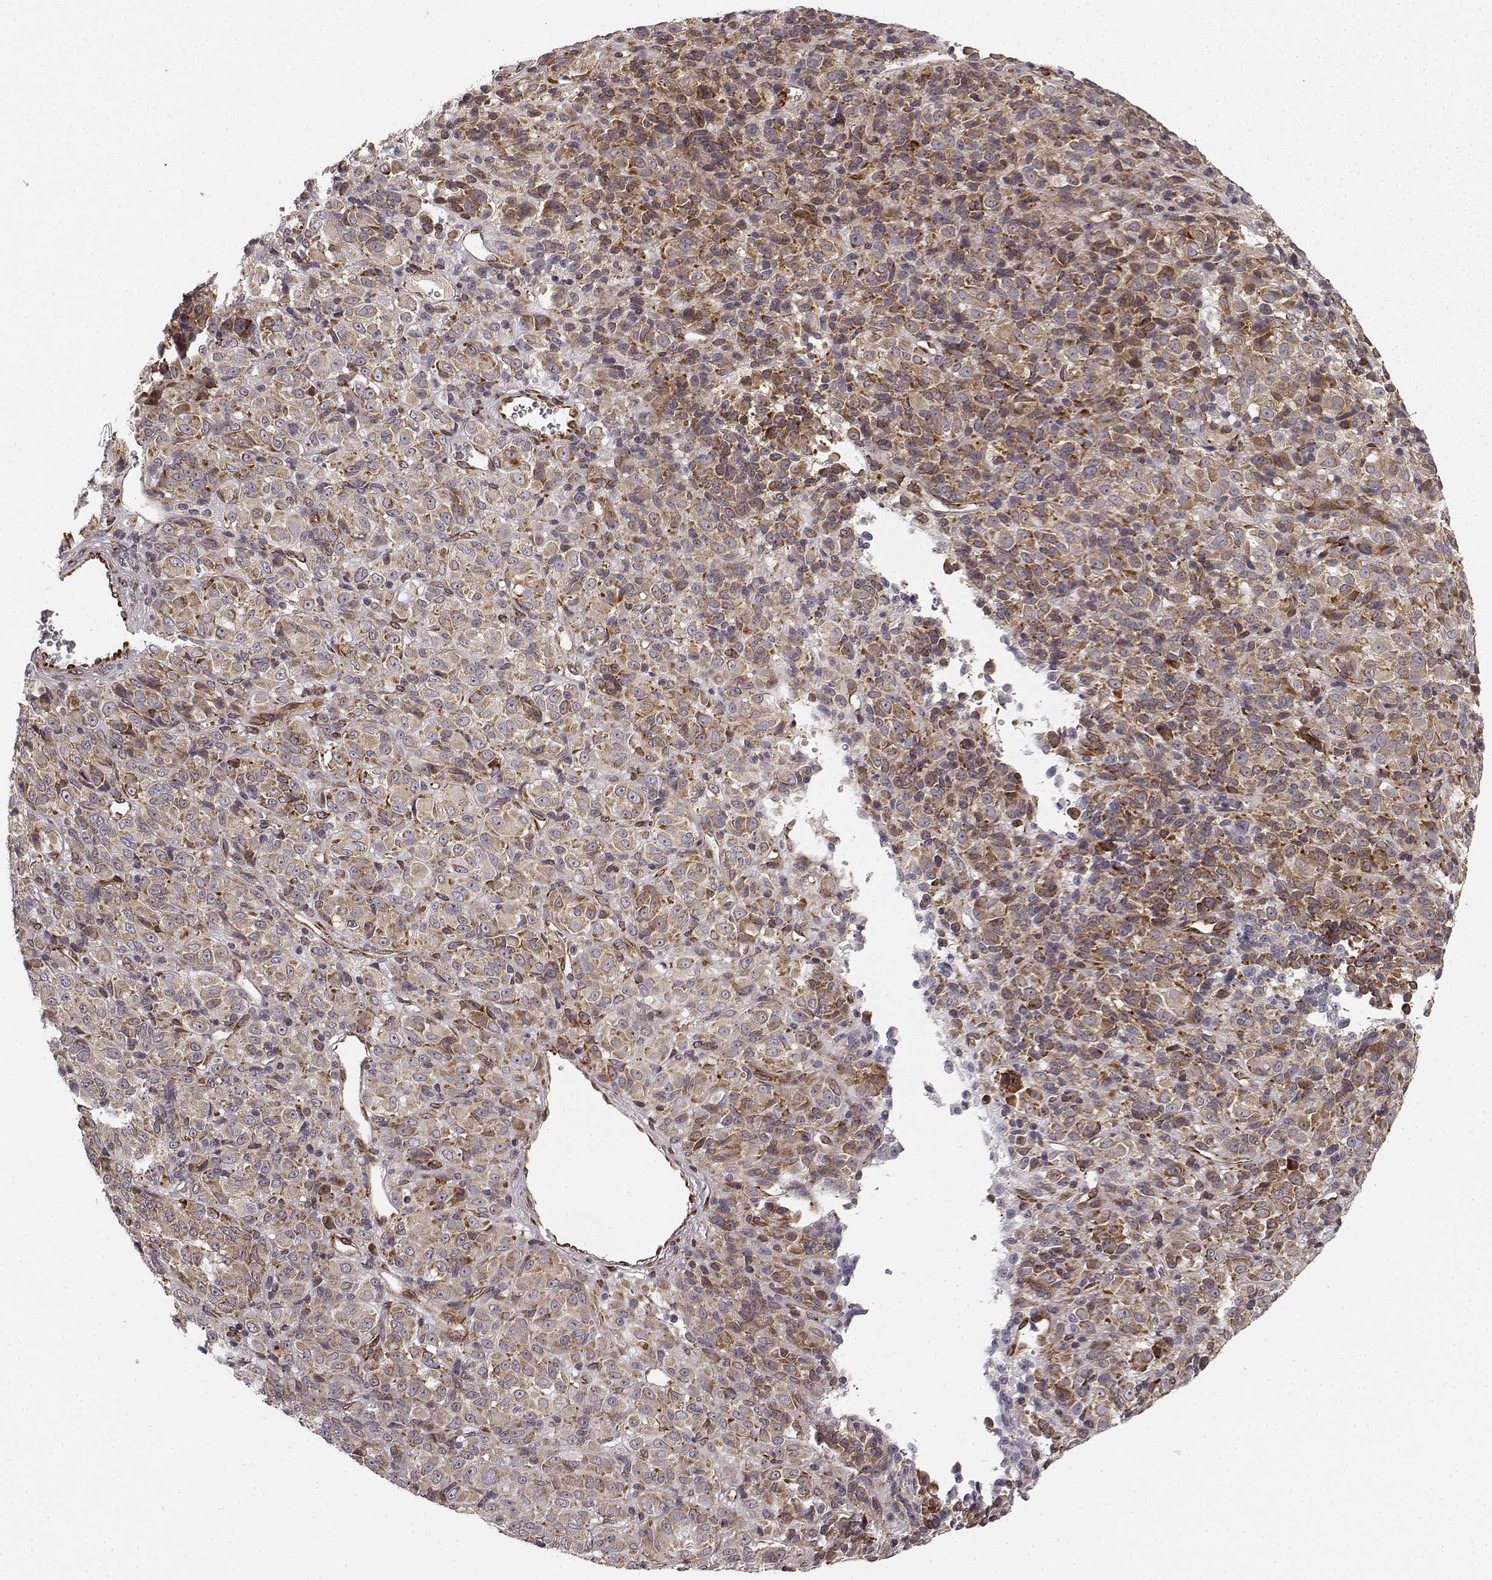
{"staining": {"intensity": "weak", "quantity": ">75%", "location": "cytoplasmic/membranous"}, "tissue": "melanoma", "cell_type": "Tumor cells", "image_type": "cancer", "snomed": [{"axis": "morphology", "description": "Malignant melanoma, Metastatic site"}, {"axis": "topography", "description": "Brain"}], "caption": "IHC staining of malignant melanoma (metastatic site), which reveals low levels of weak cytoplasmic/membranous staining in about >75% of tumor cells indicating weak cytoplasmic/membranous protein positivity. The staining was performed using DAB (brown) for protein detection and nuclei were counterstained in hematoxylin (blue).", "gene": "TMEM14A", "patient": {"sex": "female", "age": 56}}